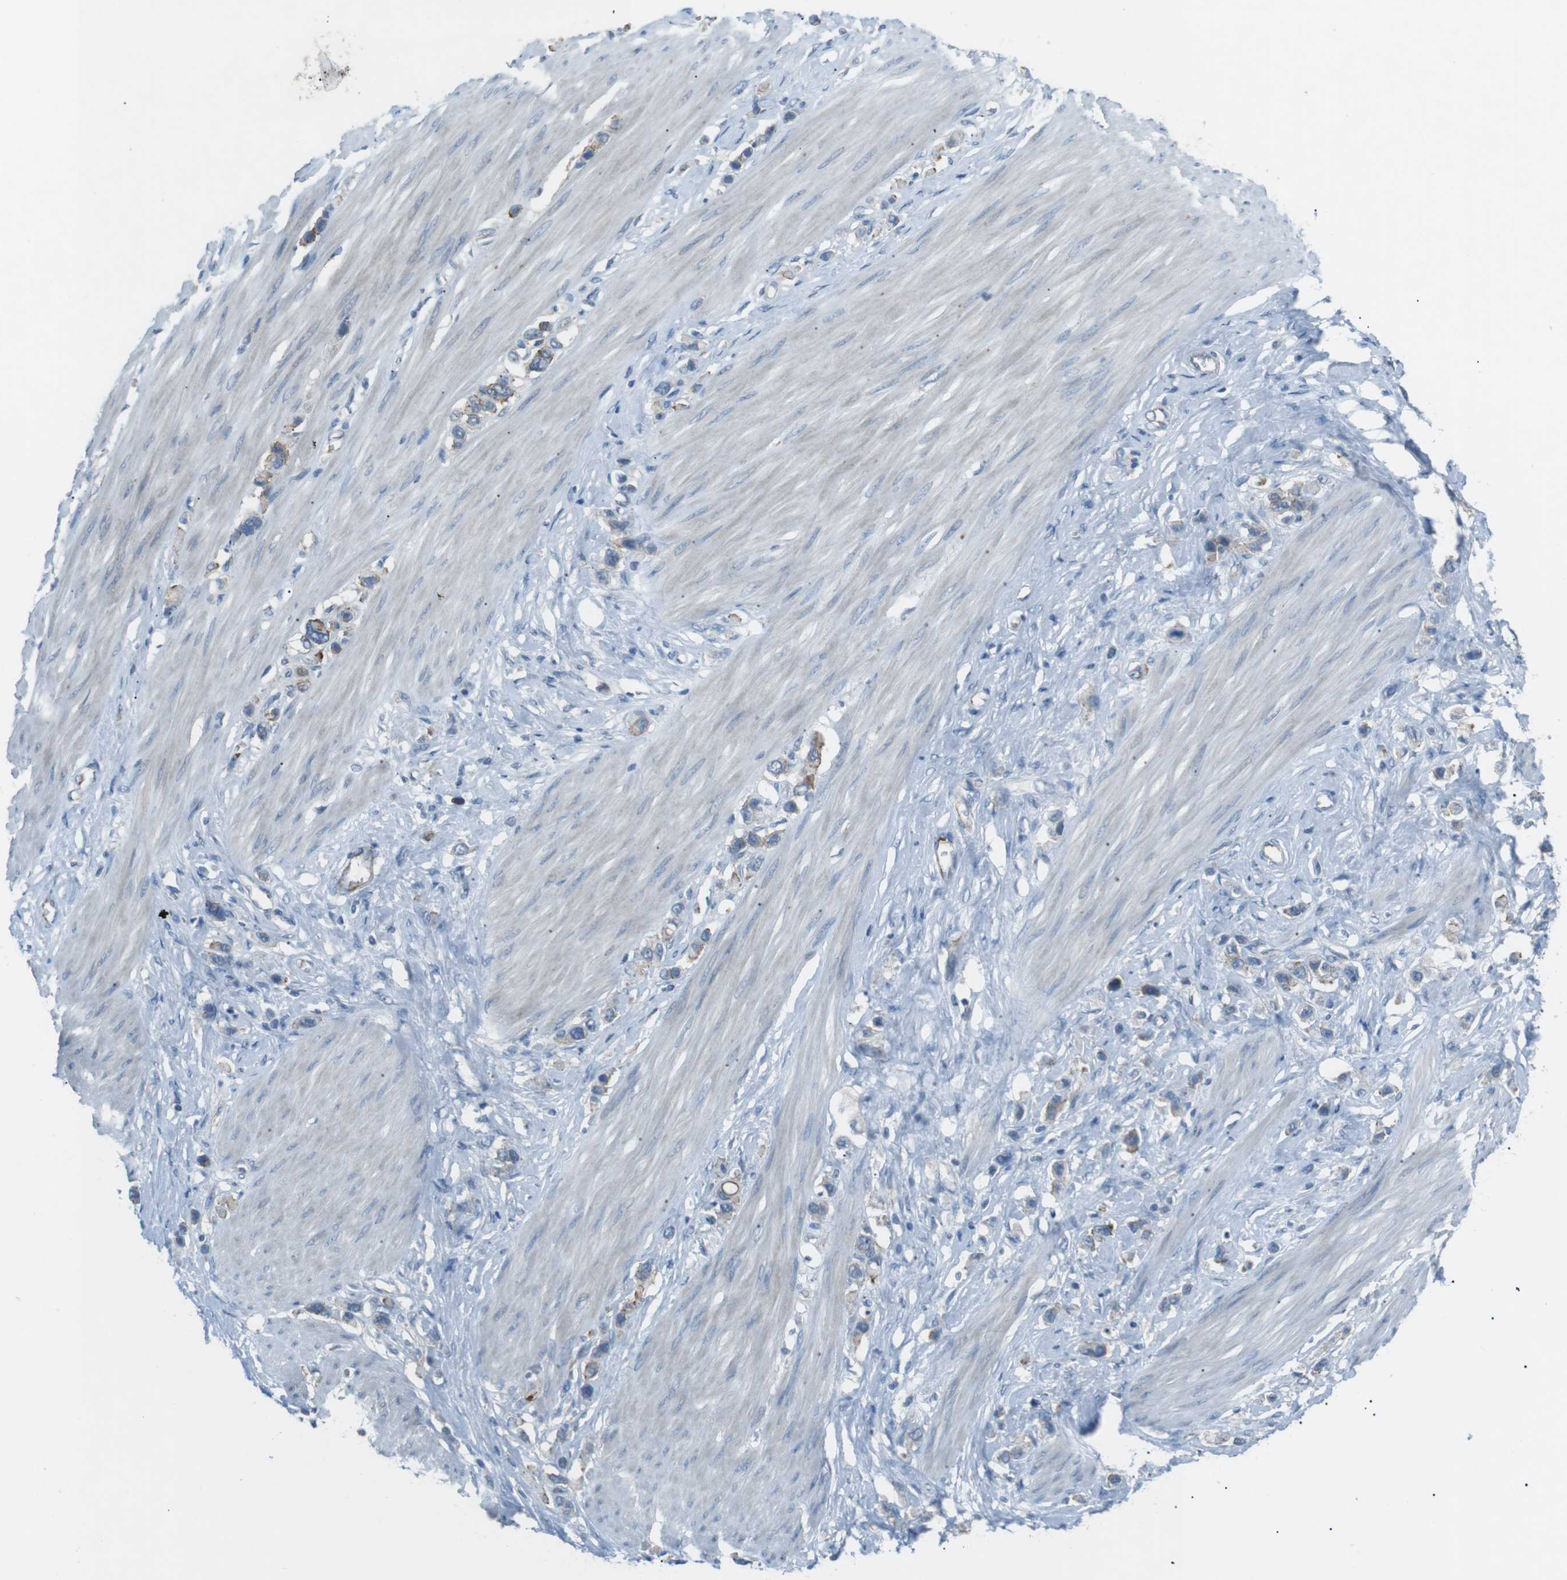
{"staining": {"intensity": "weak", "quantity": "25%-75%", "location": "cytoplasmic/membranous"}, "tissue": "stomach cancer", "cell_type": "Tumor cells", "image_type": "cancer", "snomed": [{"axis": "morphology", "description": "Adenocarcinoma, NOS"}, {"axis": "topography", "description": "Stomach"}], "caption": "This image shows immunohistochemistry staining of human stomach adenocarcinoma, with low weak cytoplasmic/membranous expression in approximately 25%-75% of tumor cells.", "gene": "SPTA1", "patient": {"sex": "female", "age": 65}}